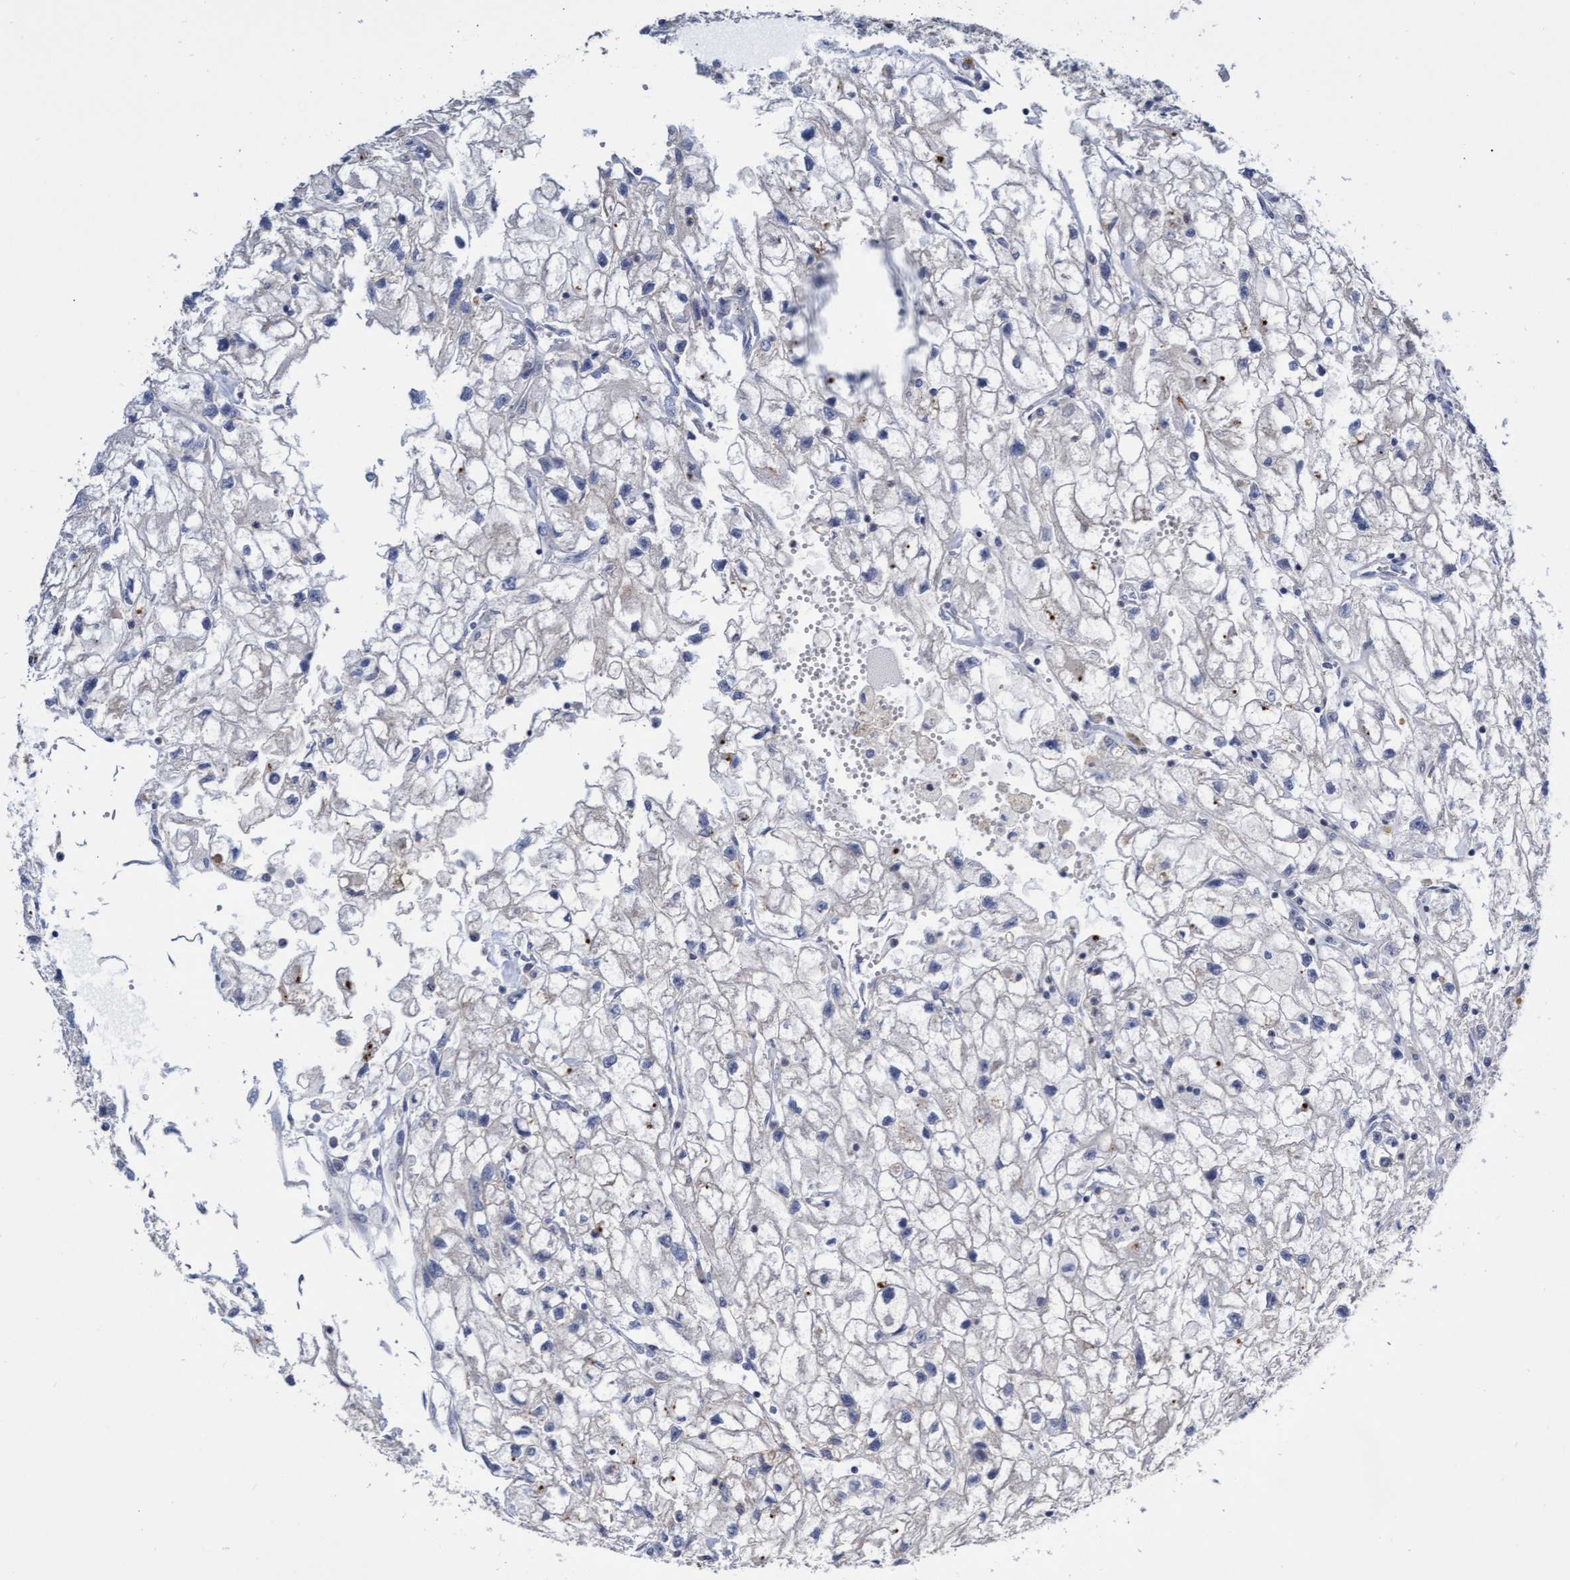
{"staining": {"intensity": "negative", "quantity": "none", "location": "none"}, "tissue": "renal cancer", "cell_type": "Tumor cells", "image_type": "cancer", "snomed": [{"axis": "morphology", "description": "Adenocarcinoma, NOS"}, {"axis": "topography", "description": "Kidney"}], "caption": "Tumor cells are negative for protein expression in human adenocarcinoma (renal).", "gene": "ABCF2", "patient": {"sex": "female", "age": 70}}